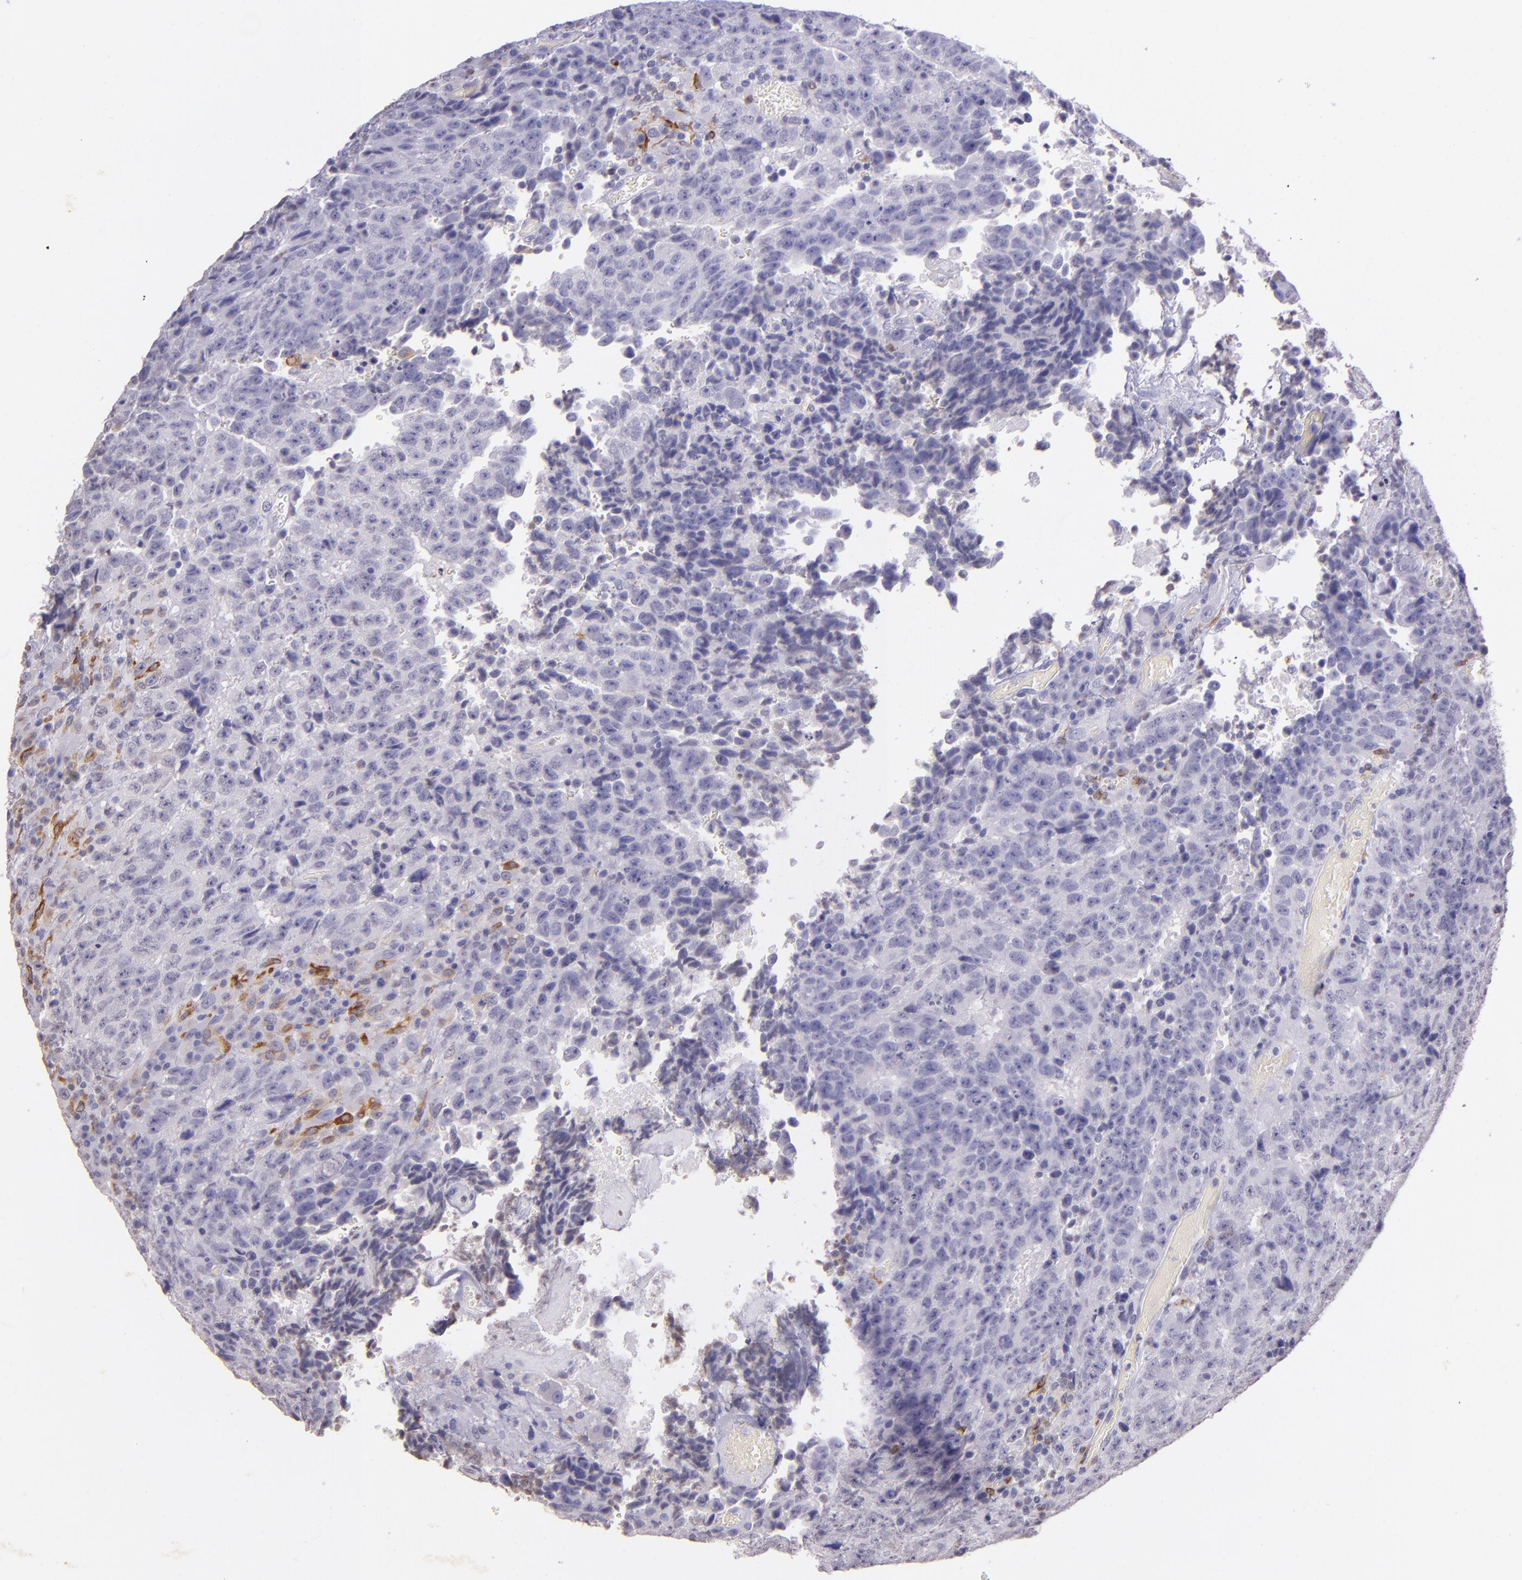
{"staining": {"intensity": "strong", "quantity": "<25%", "location": "cytoplasmic/membranous"}, "tissue": "testis cancer", "cell_type": "Tumor cells", "image_type": "cancer", "snomed": [{"axis": "morphology", "description": "Necrosis, NOS"}, {"axis": "morphology", "description": "Carcinoma, Embryonal, NOS"}, {"axis": "topography", "description": "Testis"}], "caption": "This histopathology image displays IHC staining of human testis cancer, with medium strong cytoplasmic/membranous expression in approximately <25% of tumor cells.", "gene": "RTN1", "patient": {"sex": "male", "age": 19}}